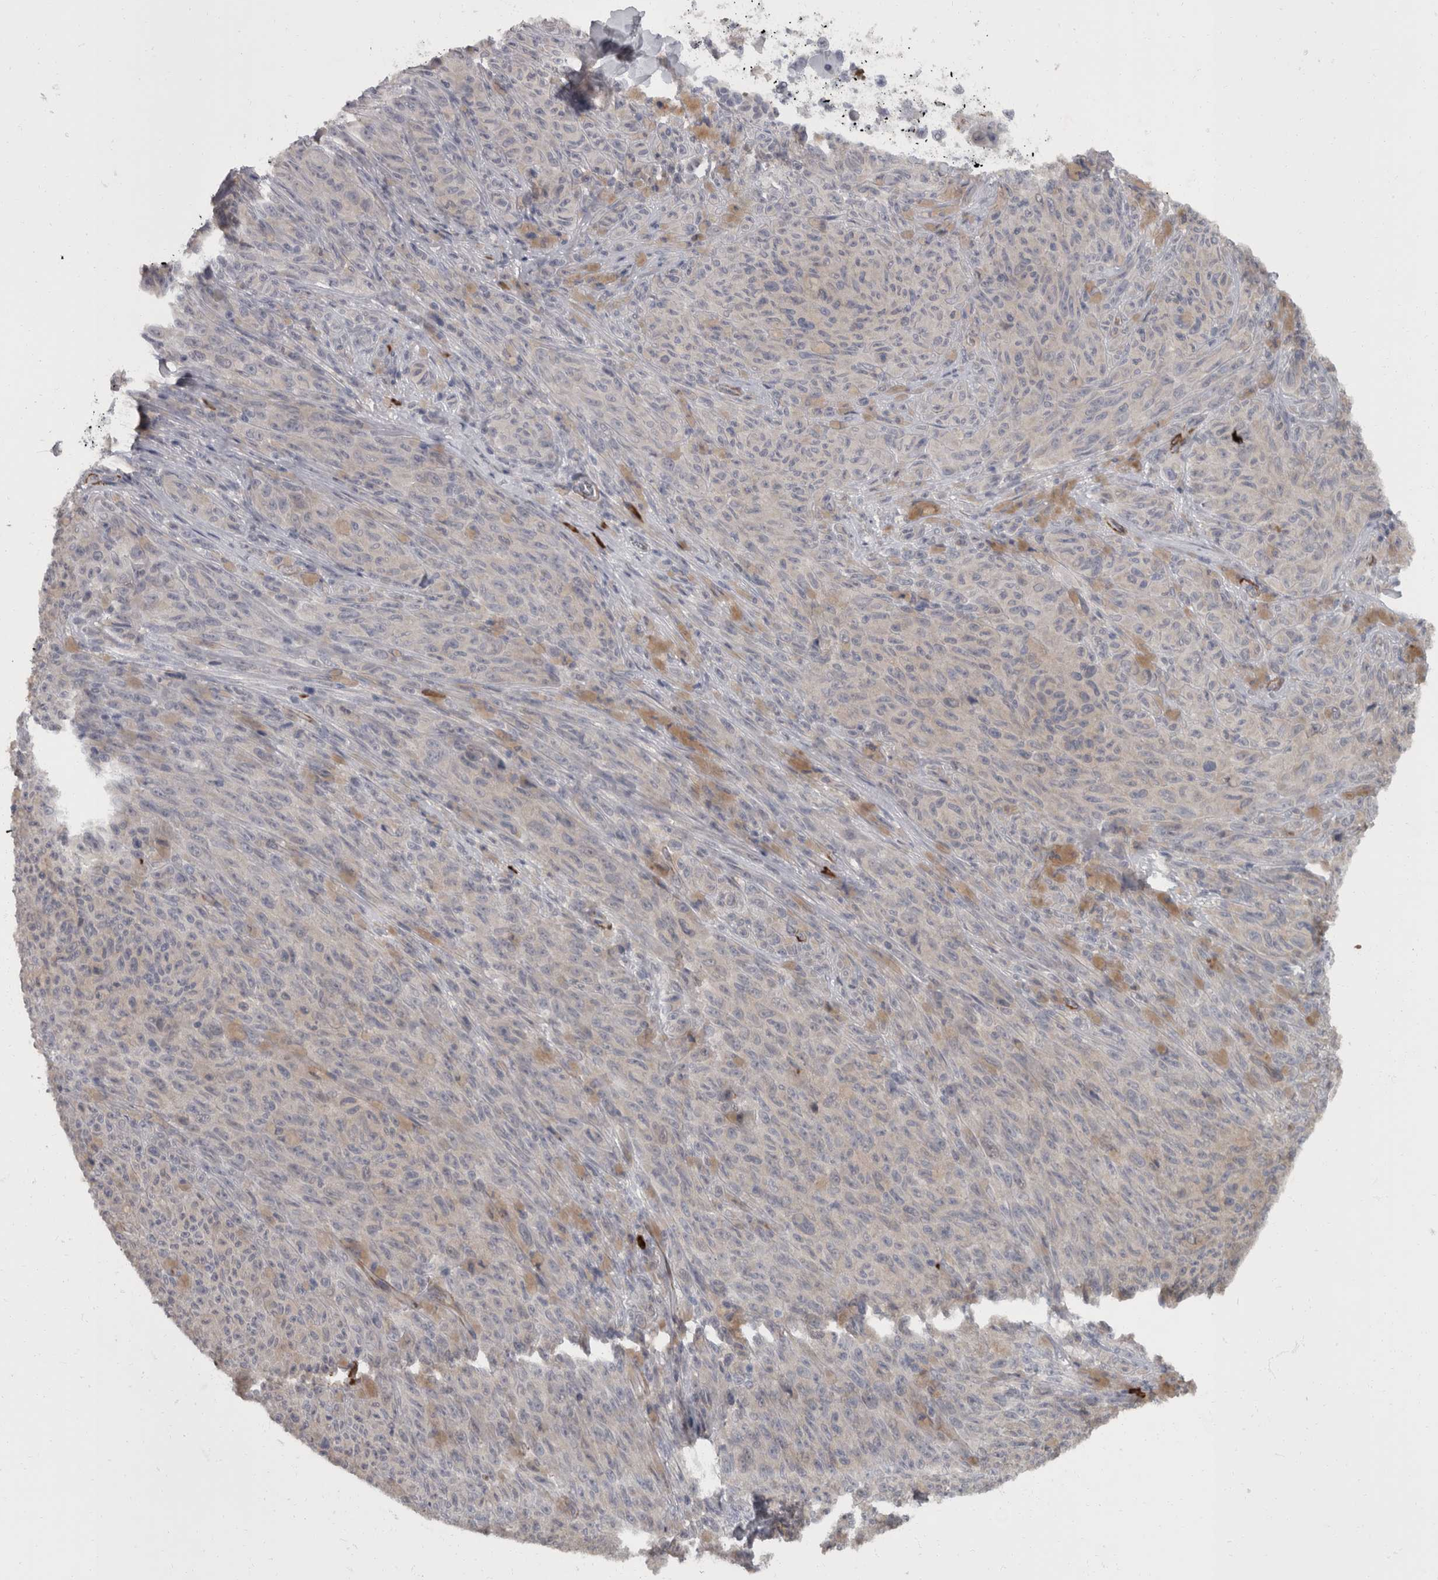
{"staining": {"intensity": "negative", "quantity": "none", "location": "none"}, "tissue": "melanoma", "cell_type": "Tumor cells", "image_type": "cancer", "snomed": [{"axis": "morphology", "description": "Malignant melanoma, NOS"}, {"axis": "topography", "description": "Skin"}], "caption": "Tumor cells are negative for protein expression in human melanoma.", "gene": "MASTL", "patient": {"sex": "female", "age": 82}}